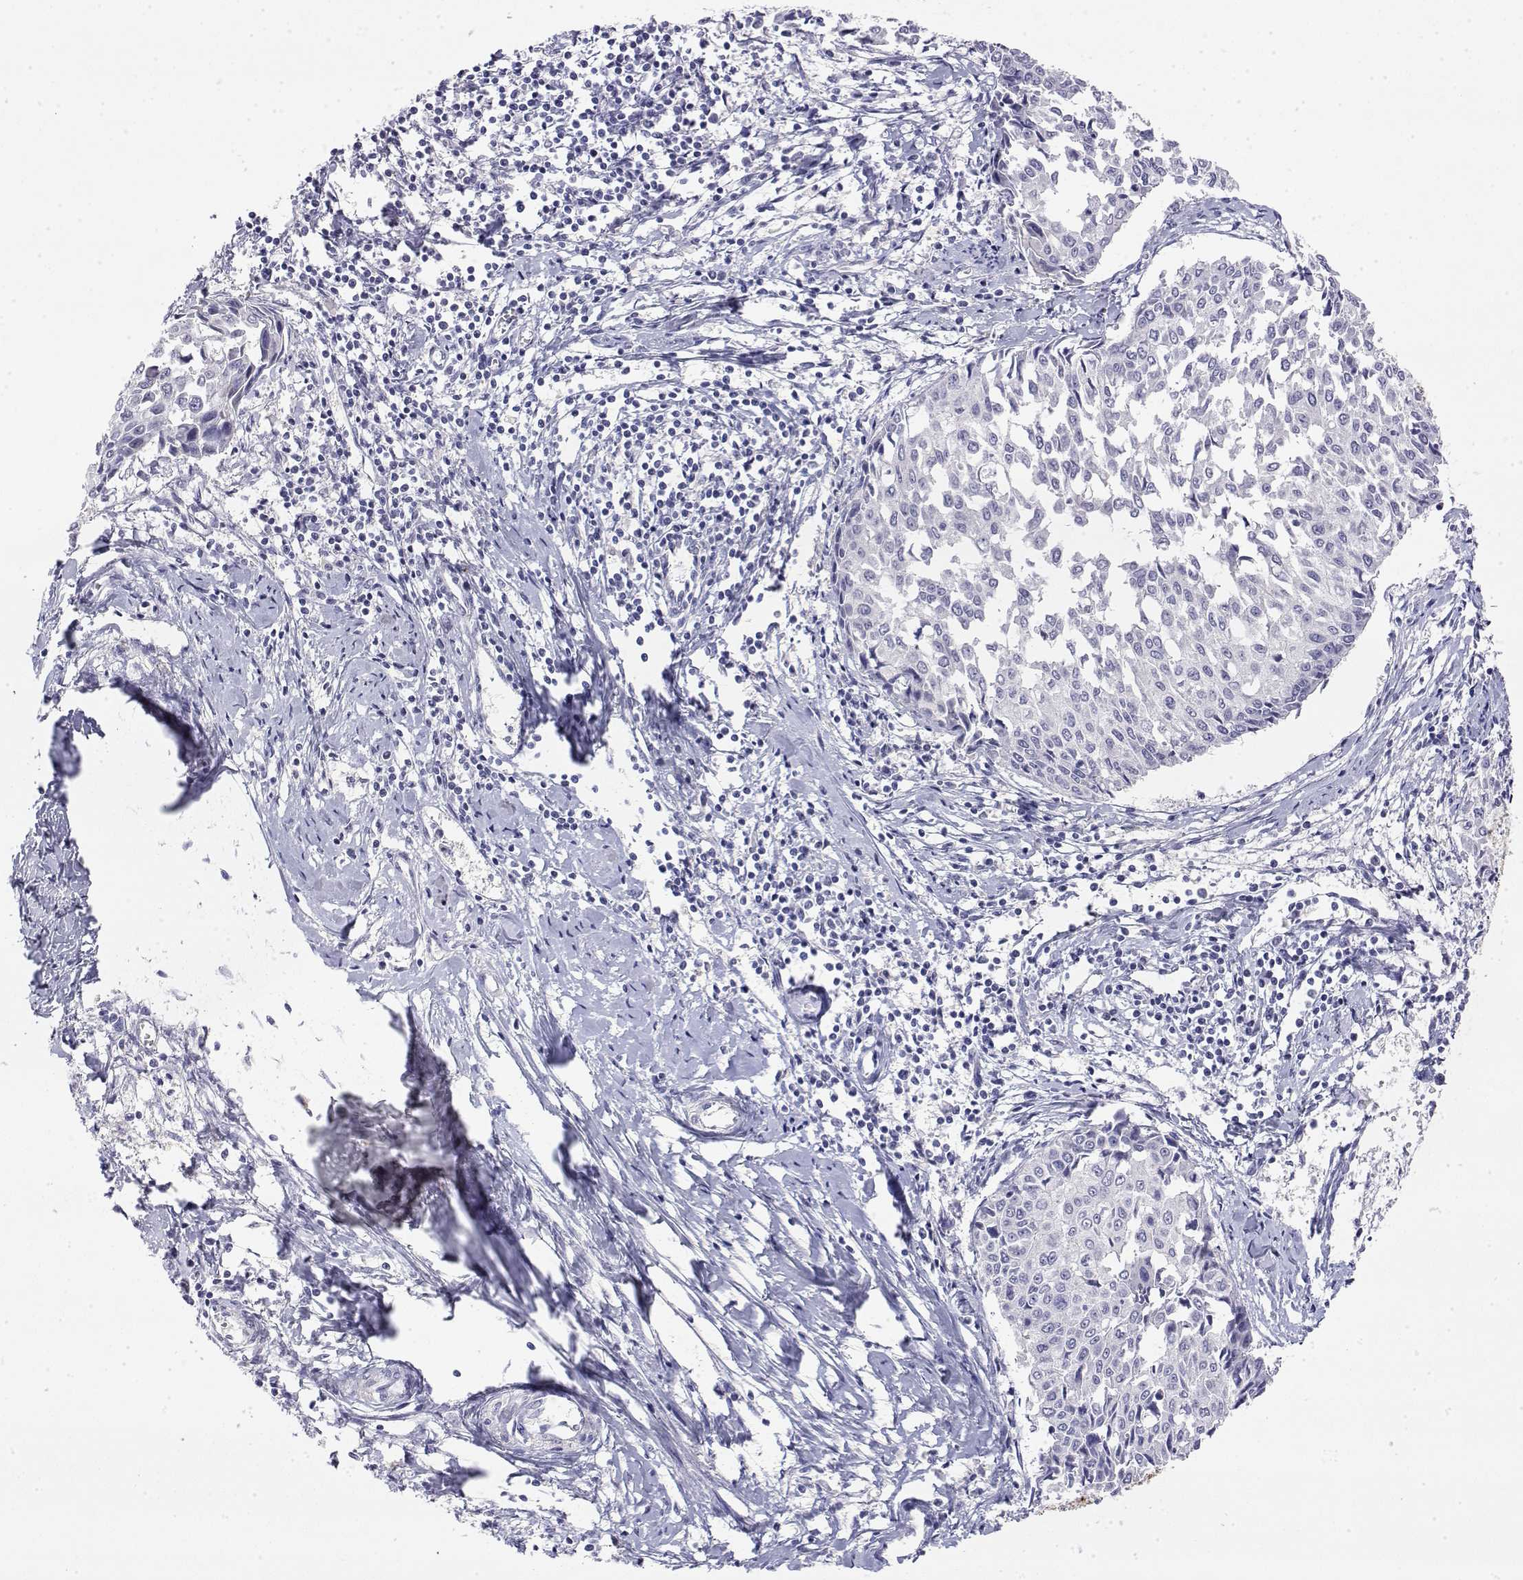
{"staining": {"intensity": "negative", "quantity": "none", "location": "none"}, "tissue": "cervical cancer", "cell_type": "Tumor cells", "image_type": "cancer", "snomed": [{"axis": "morphology", "description": "Squamous cell carcinoma, NOS"}, {"axis": "topography", "description": "Cervix"}], "caption": "Cervical squamous cell carcinoma was stained to show a protein in brown. There is no significant positivity in tumor cells.", "gene": "LY6D", "patient": {"sex": "female", "age": 50}}